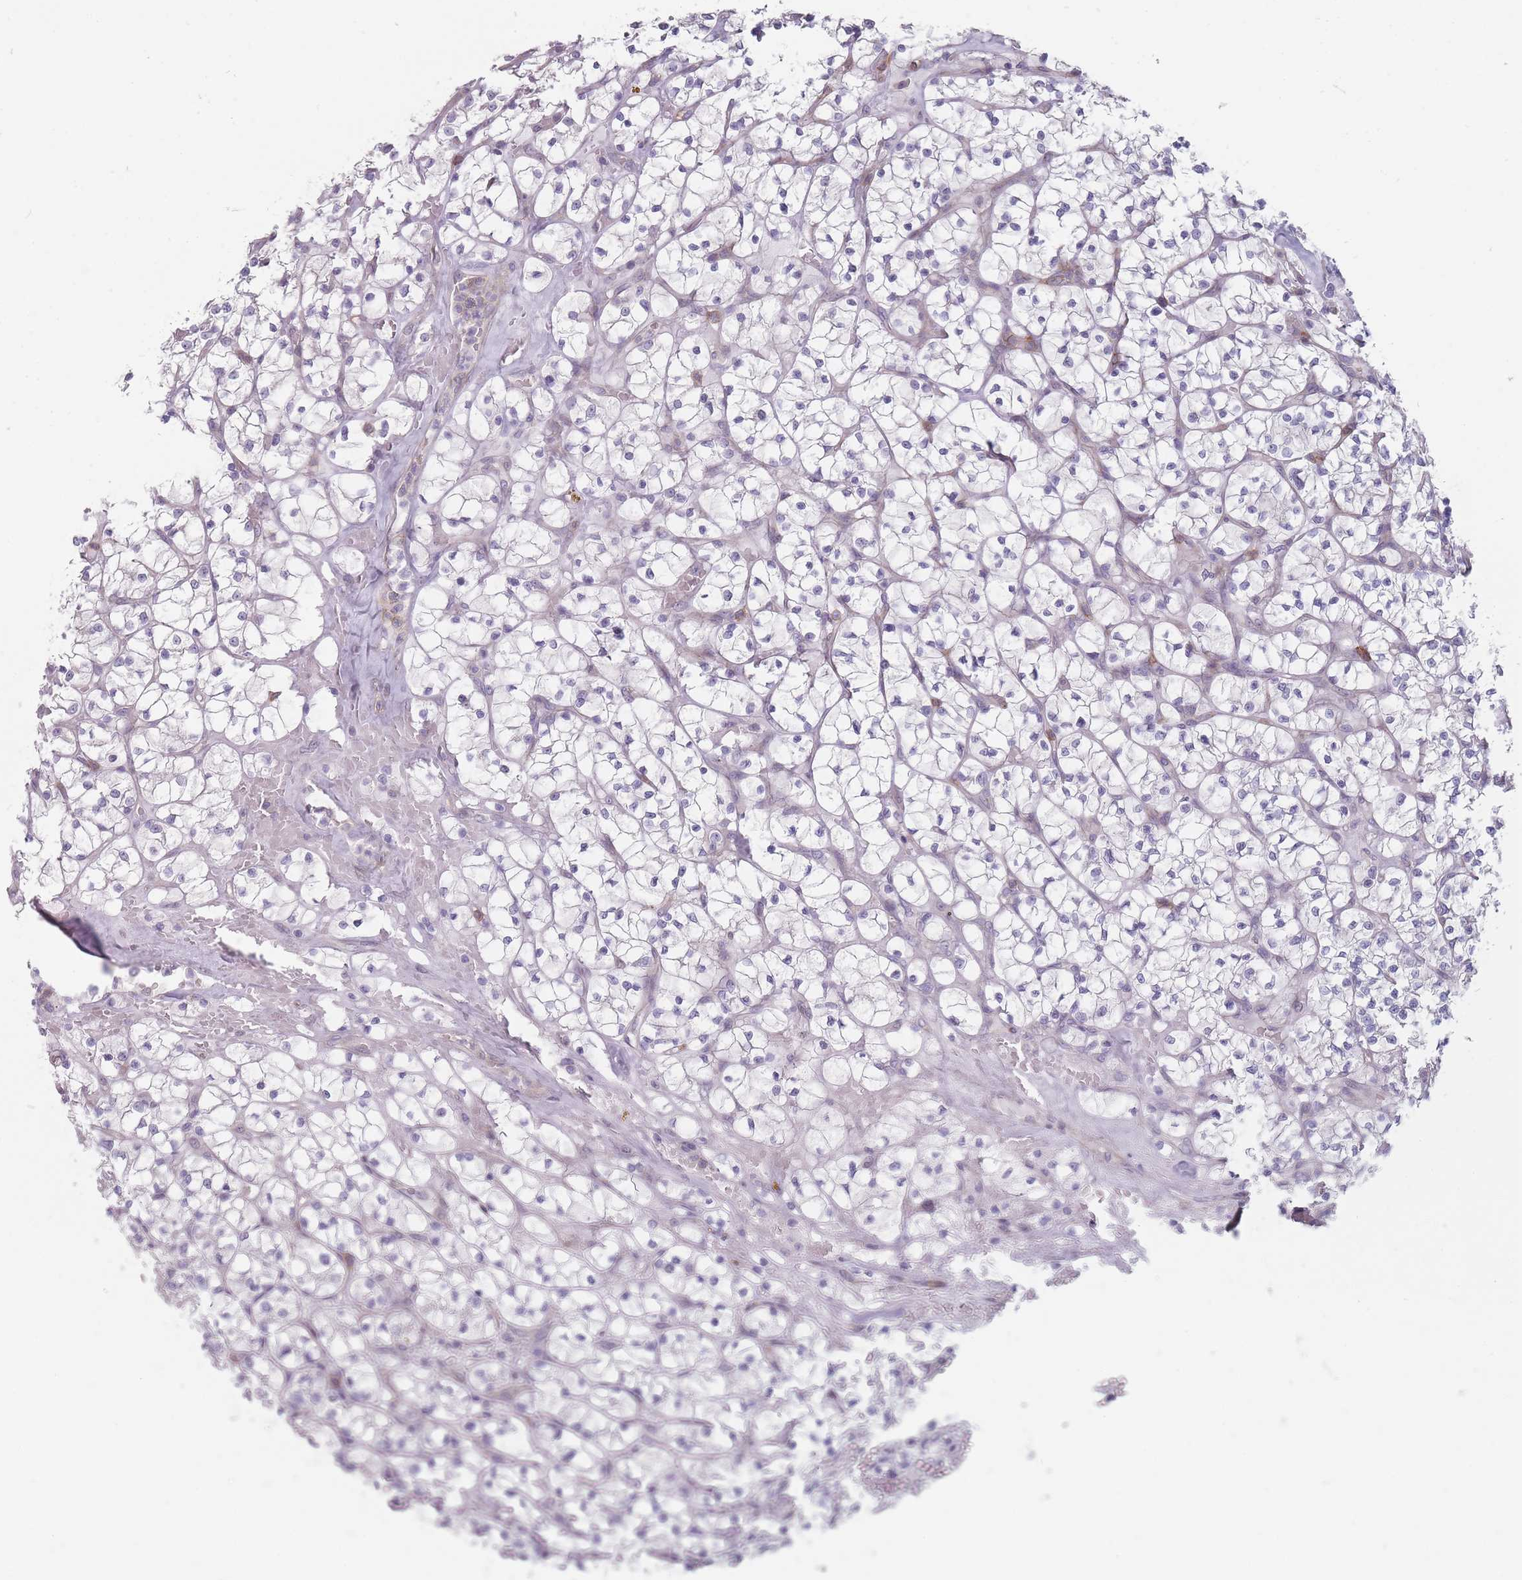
{"staining": {"intensity": "negative", "quantity": "none", "location": "none"}, "tissue": "renal cancer", "cell_type": "Tumor cells", "image_type": "cancer", "snomed": [{"axis": "morphology", "description": "Adenocarcinoma, NOS"}, {"axis": "topography", "description": "Kidney"}], "caption": "Tumor cells are negative for protein expression in human renal cancer.", "gene": "PCDH12", "patient": {"sex": "female", "age": 64}}